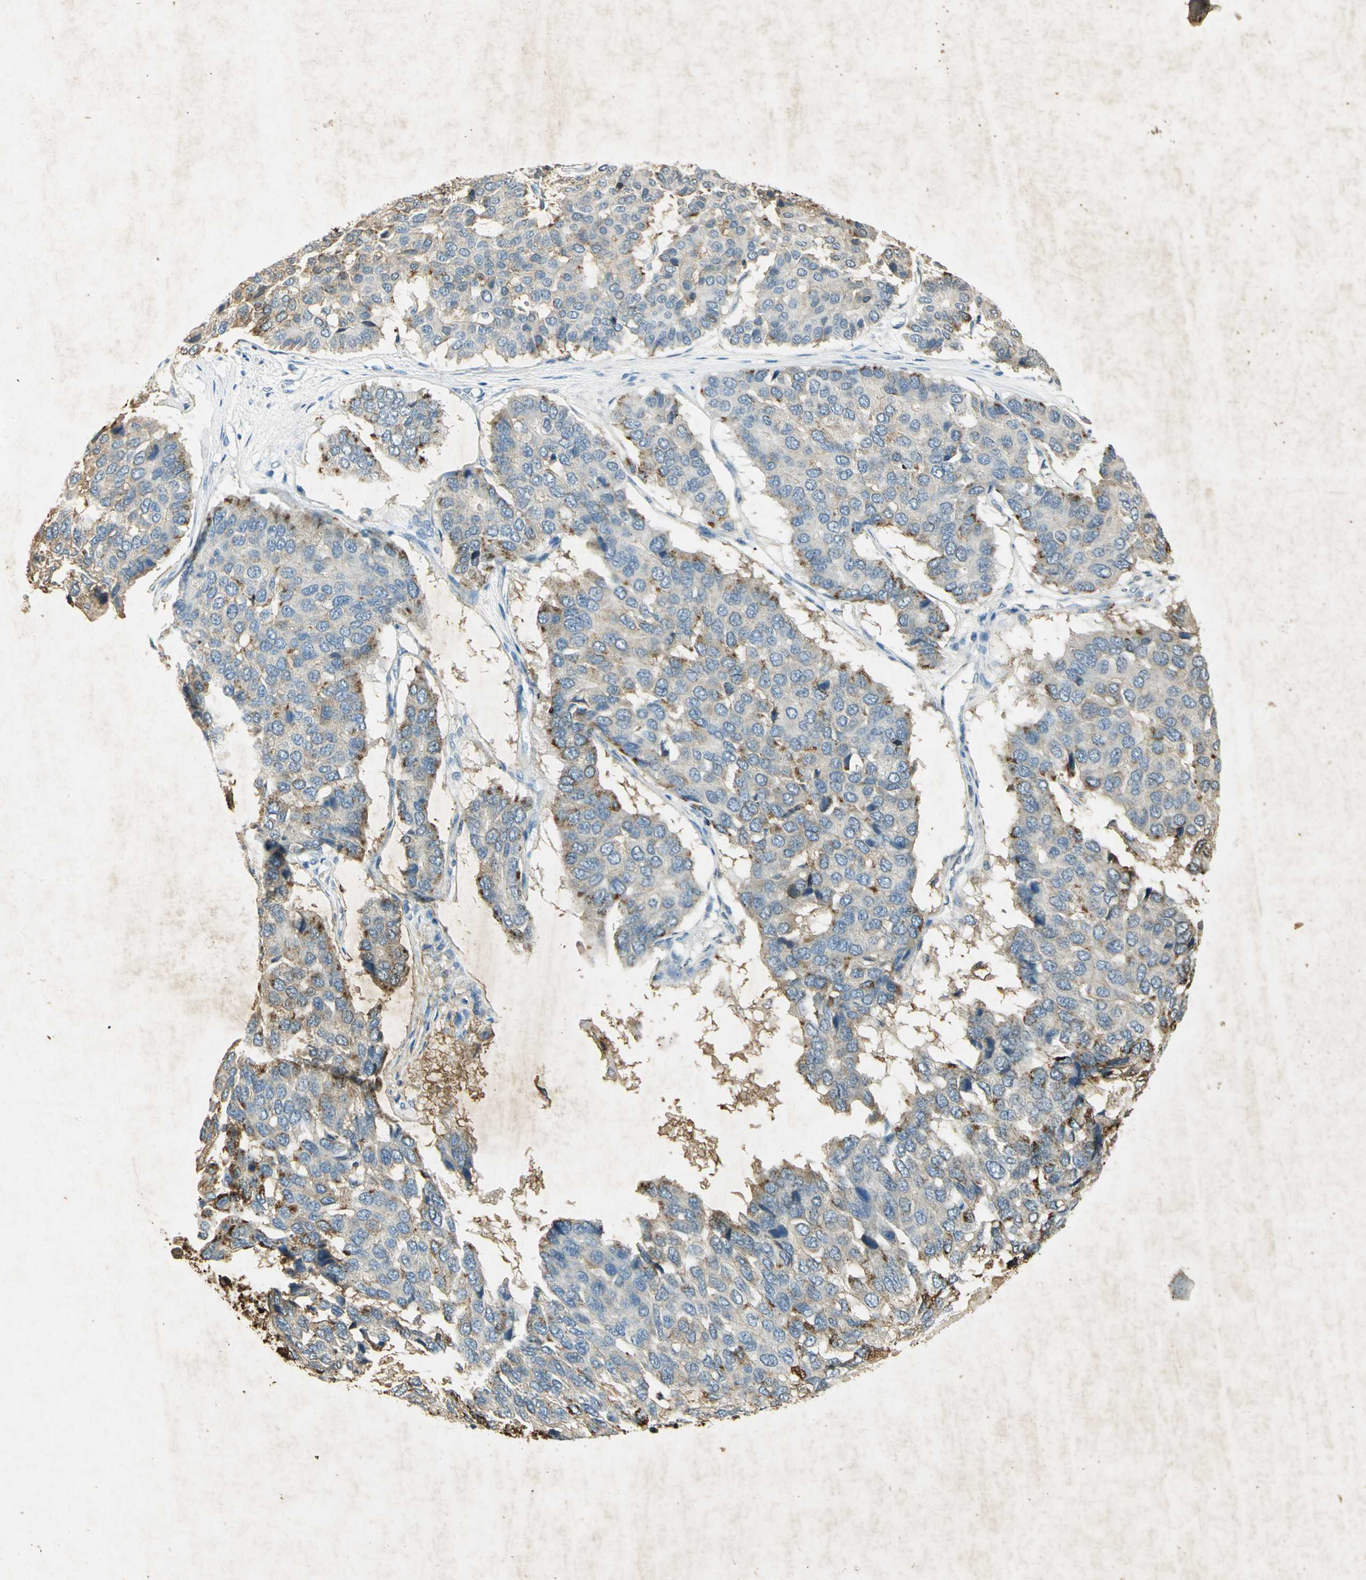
{"staining": {"intensity": "moderate", "quantity": "<25%", "location": "cytoplasmic/membranous"}, "tissue": "pancreatic cancer", "cell_type": "Tumor cells", "image_type": "cancer", "snomed": [{"axis": "morphology", "description": "Adenocarcinoma, NOS"}, {"axis": "topography", "description": "Pancreas"}], "caption": "Immunohistochemistry image of neoplastic tissue: human pancreatic cancer stained using immunohistochemistry (IHC) exhibits low levels of moderate protein expression localized specifically in the cytoplasmic/membranous of tumor cells, appearing as a cytoplasmic/membranous brown color.", "gene": "ANXA4", "patient": {"sex": "male", "age": 50}}